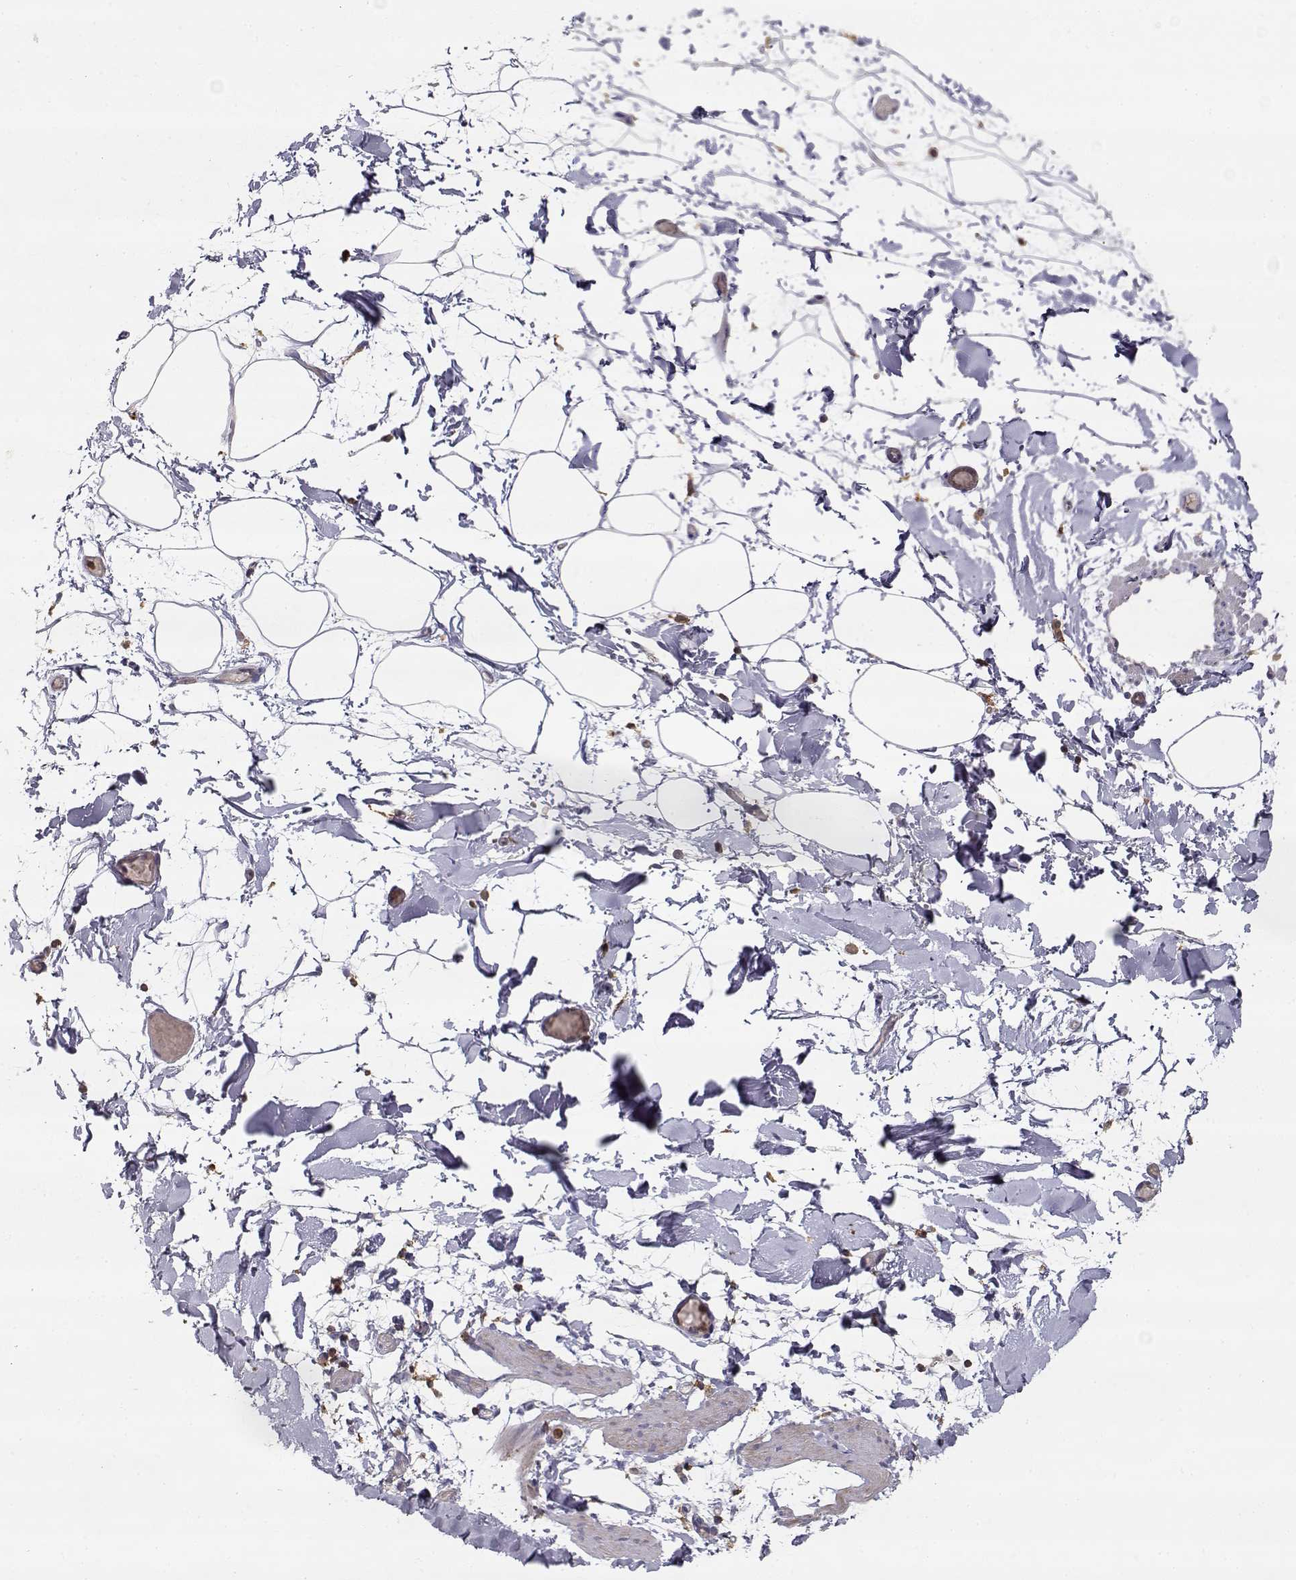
{"staining": {"intensity": "negative", "quantity": "none", "location": "none"}, "tissue": "adipose tissue", "cell_type": "Adipocytes", "image_type": "normal", "snomed": [{"axis": "morphology", "description": "Normal tissue, NOS"}, {"axis": "topography", "description": "Gallbladder"}, {"axis": "topography", "description": "Peripheral nerve tissue"}], "caption": "The image exhibits no staining of adipocytes in normal adipose tissue. Brightfield microscopy of immunohistochemistry stained with DAB (3,3'-diaminobenzidine) (brown) and hematoxylin (blue), captured at high magnification.", "gene": "VAV1", "patient": {"sex": "female", "age": 45}}